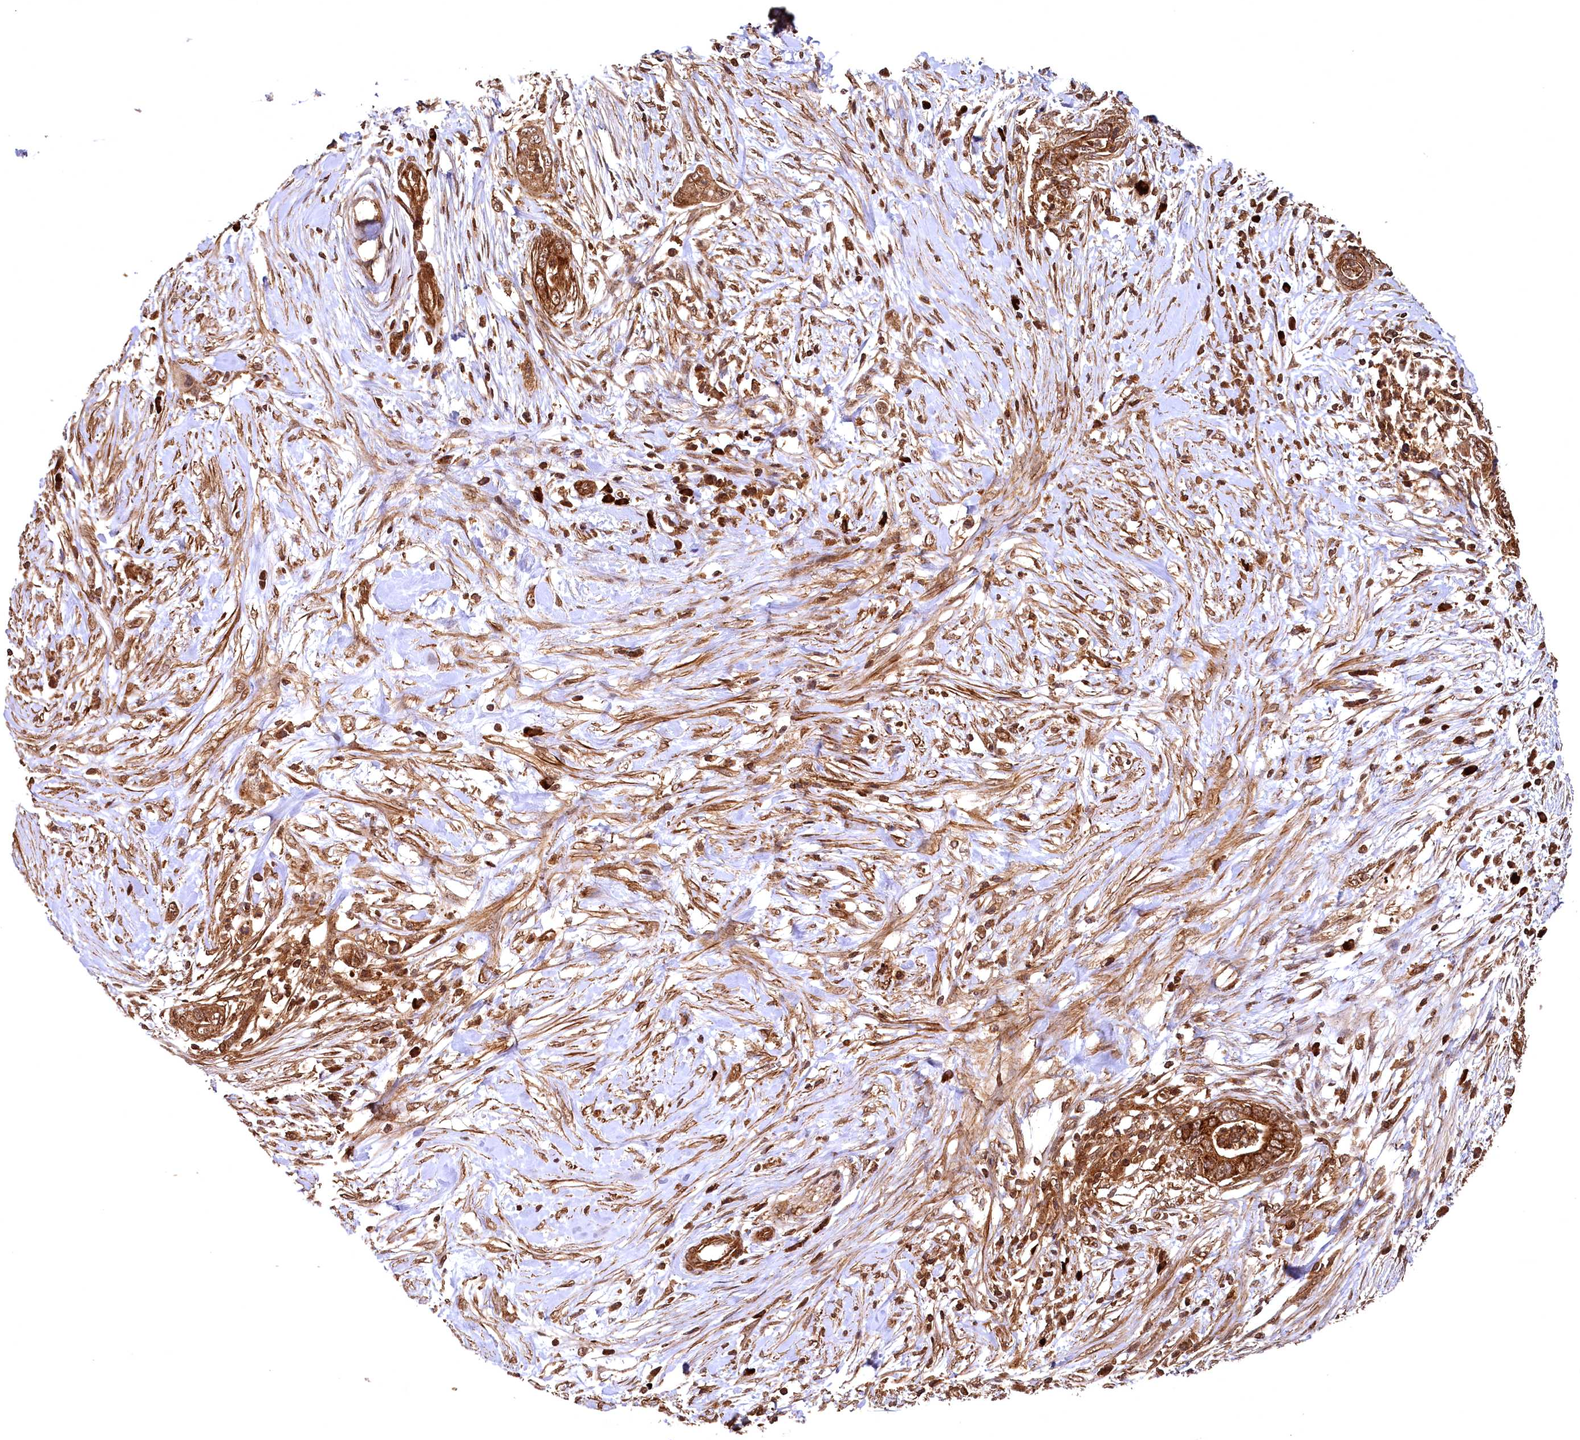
{"staining": {"intensity": "moderate", "quantity": ">75%", "location": "cytoplasmic/membranous"}, "tissue": "pancreatic cancer", "cell_type": "Tumor cells", "image_type": "cancer", "snomed": [{"axis": "morphology", "description": "Adenocarcinoma, NOS"}, {"axis": "topography", "description": "Pancreas"}], "caption": "Adenocarcinoma (pancreatic) stained for a protein shows moderate cytoplasmic/membranous positivity in tumor cells. The staining was performed using DAB (3,3'-diaminobenzidine), with brown indicating positive protein expression. Nuclei are stained blue with hematoxylin.", "gene": "STUB1", "patient": {"sex": "male", "age": 75}}